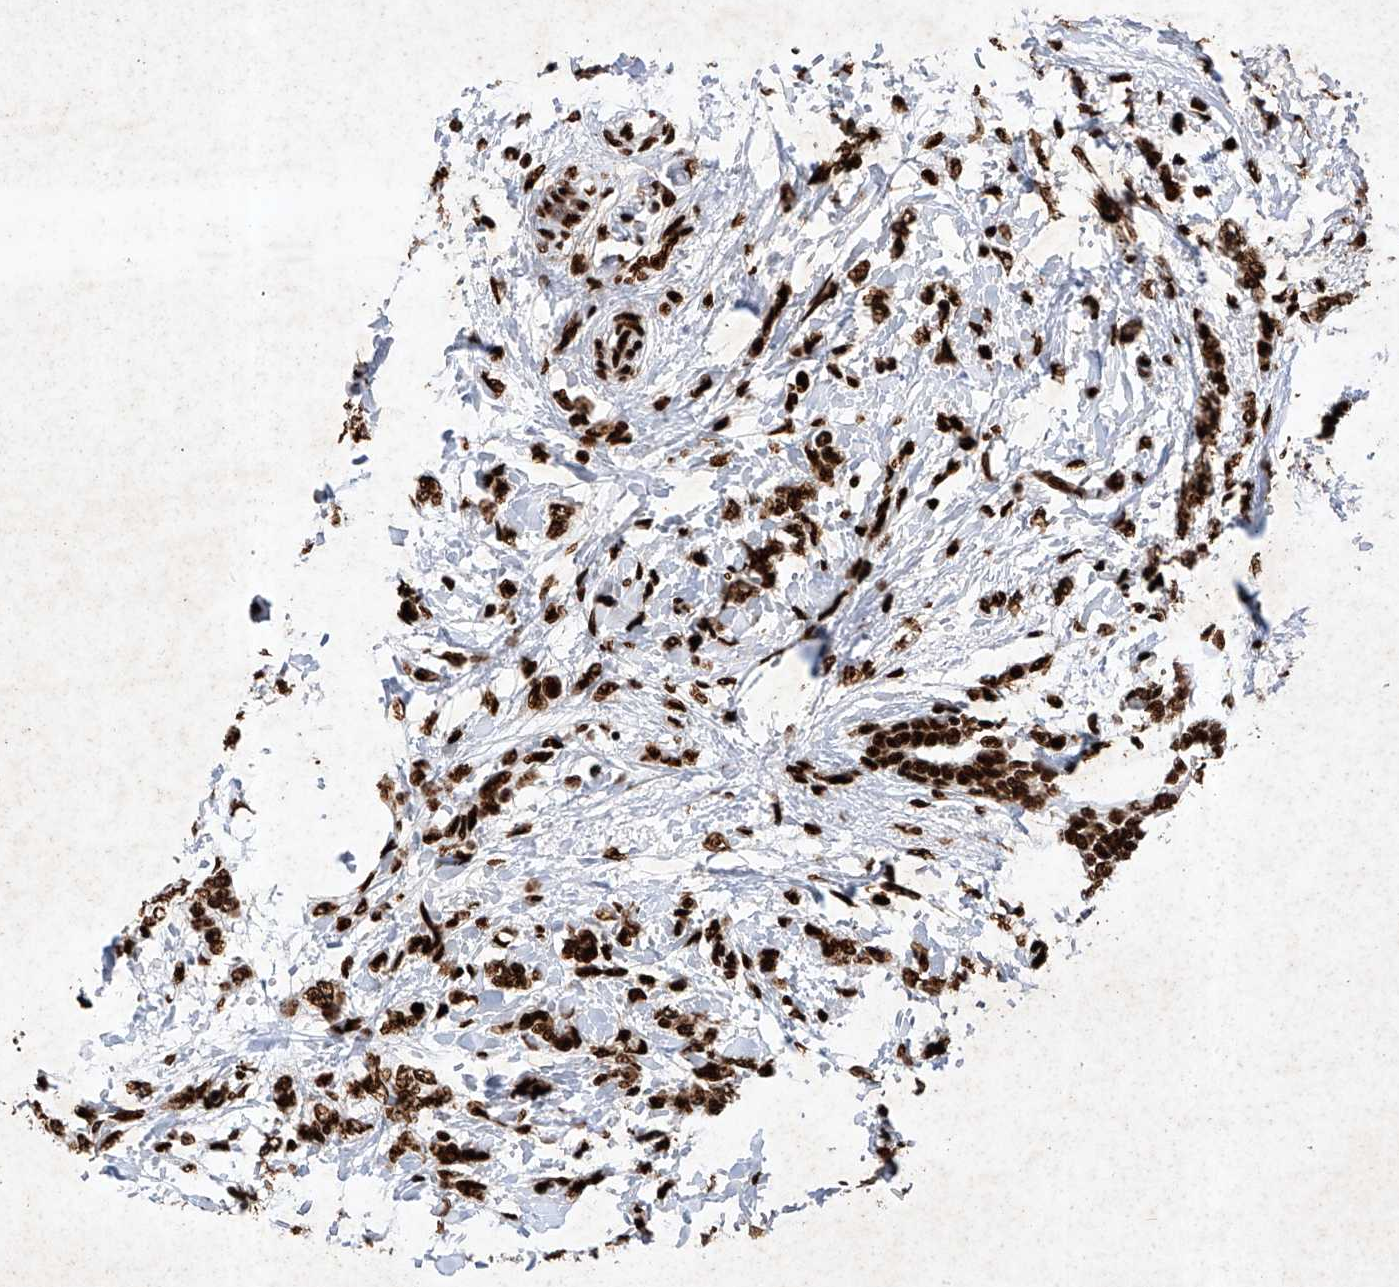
{"staining": {"intensity": "strong", "quantity": ">75%", "location": "nuclear"}, "tissue": "breast cancer", "cell_type": "Tumor cells", "image_type": "cancer", "snomed": [{"axis": "morphology", "description": "Lobular carcinoma, in situ"}, {"axis": "morphology", "description": "Lobular carcinoma"}, {"axis": "topography", "description": "Breast"}], "caption": "The immunohistochemical stain shows strong nuclear staining in tumor cells of breast cancer tissue.", "gene": "SRSF6", "patient": {"sex": "female", "age": 41}}